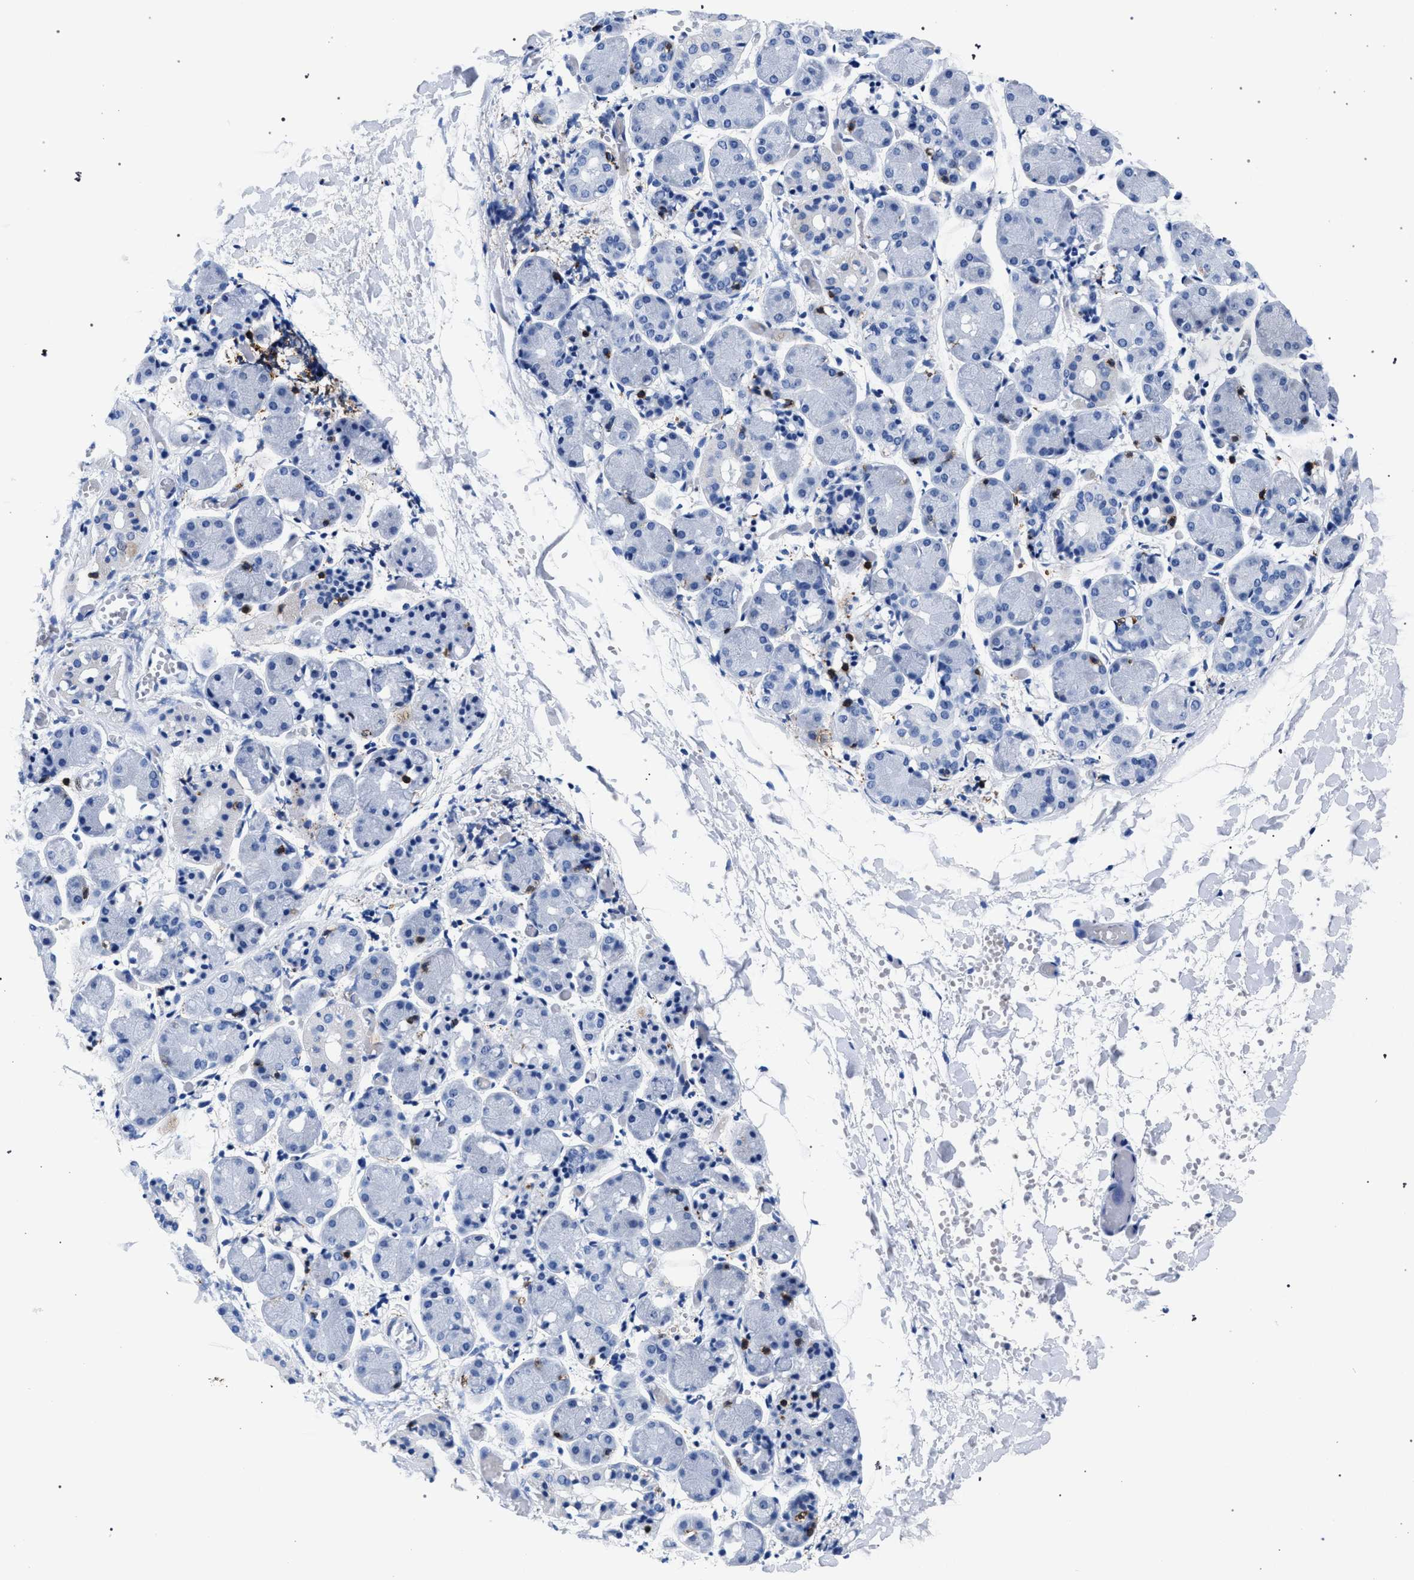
{"staining": {"intensity": "negative", "quantity": "none", "location": "none"}, "tissue": "salivary gland", "cell_type": "Glandular cells", "image_type": "normal", "snomed": [{"axis": "morphology", "description": "Normal tissue, NOS"}, {"axis": "topography", "description": "Salivary gland"}], "caption": "Glandular cells show no significant protein staining in normal salivary gland. (Brightfield microscopy of DAB (3,3'-diaminobenzidine) immunohistochemistry at high magnification).", "gene": "KLRK1", "patient": {"sex": "female", "age": 24}}